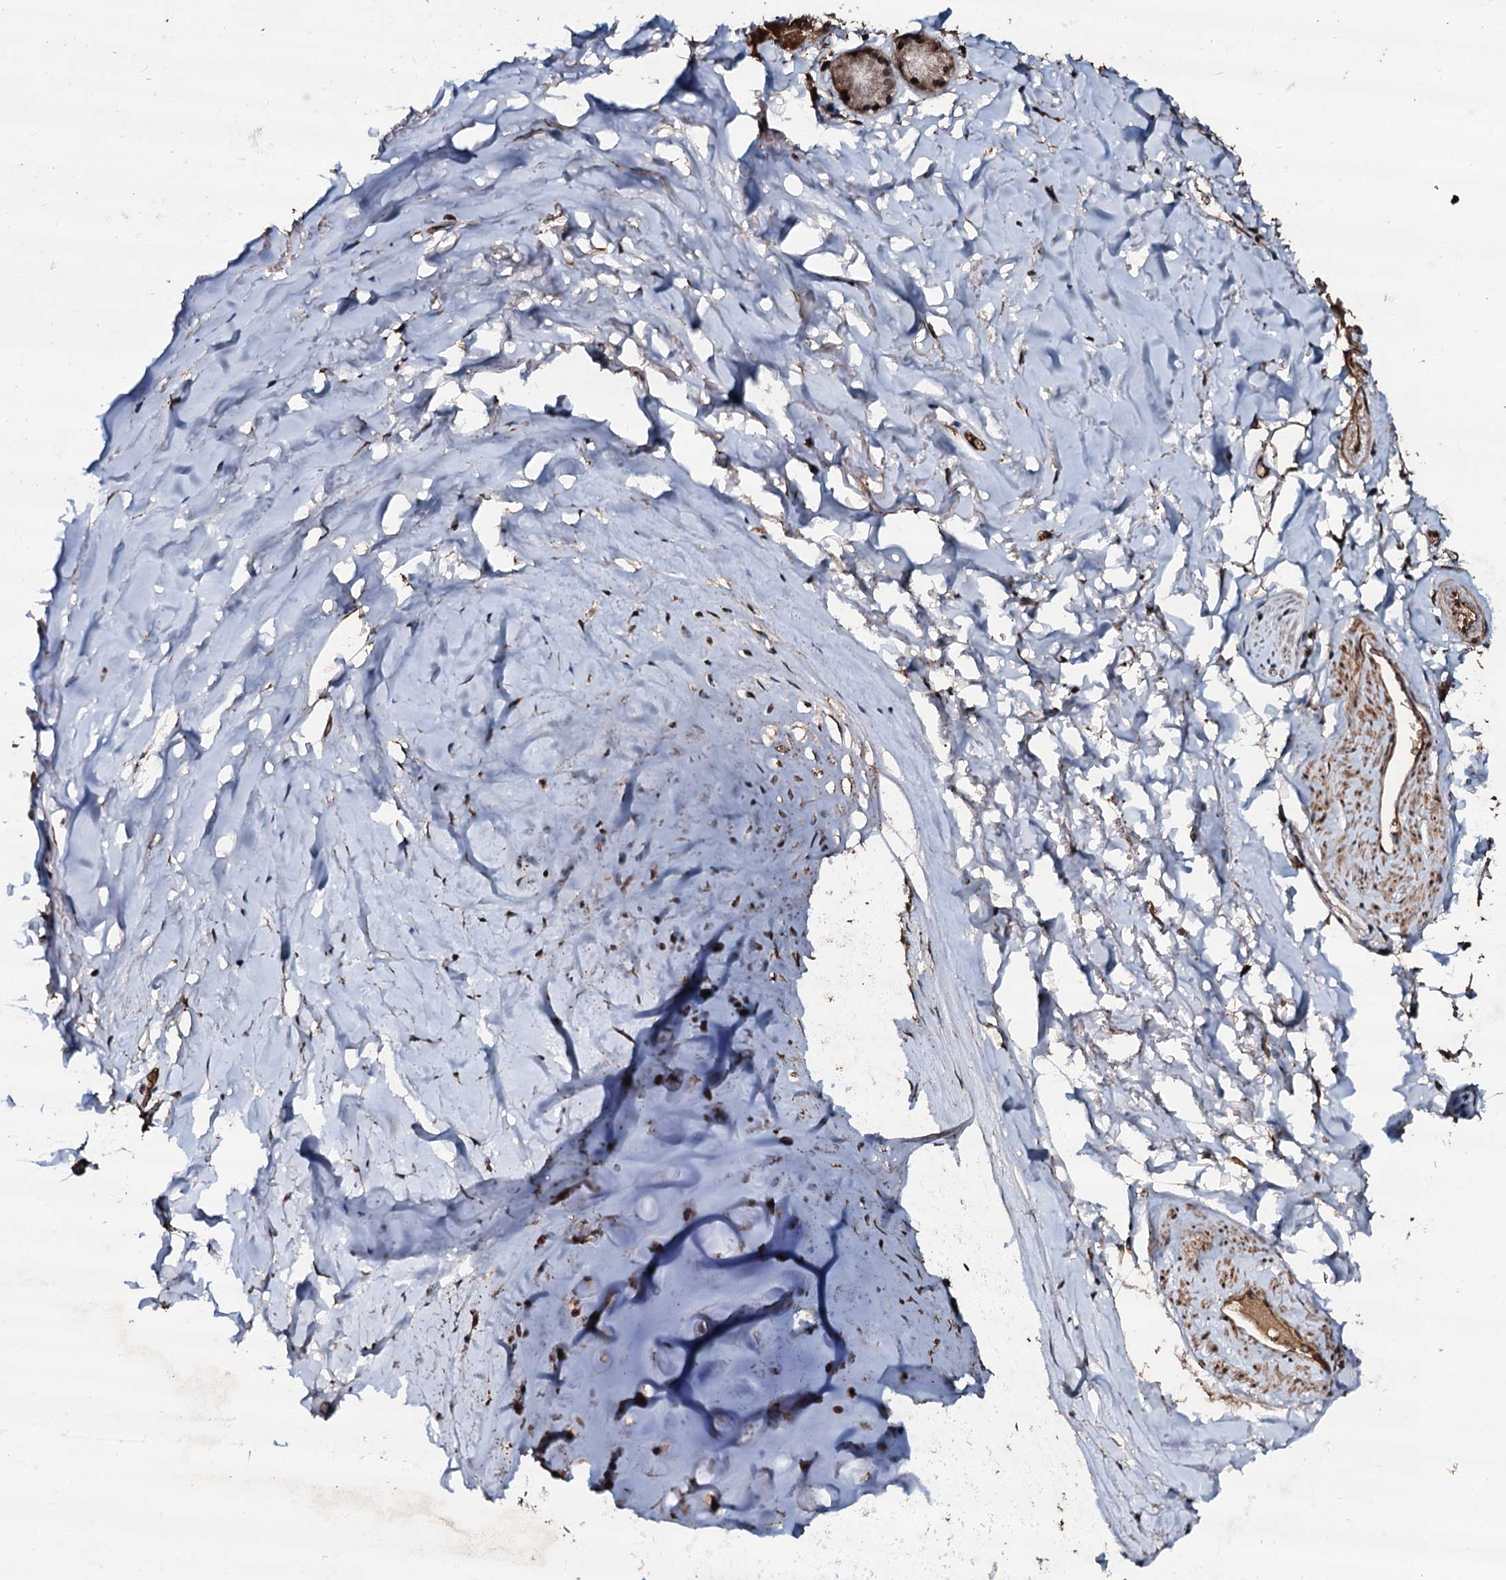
{"staining": {"intensity": "strong", "quantity": ">75%", "location": "cytoplasmic/membranous"}, "tissue": "adipose tissue", "cell_type": "Adipocytes", "image_type": "normal", "snomed": [{"axis": "morphology", "description": "Normal tissue, NOS"}, {"axis": "topography", "description": "Lymph node"}, {"axis": "topography", "description": "Bronchus"}], "caption": "Protein expression analysis of benign adipose tissue shows strong cytoplasmic/membranous positivity in about >75% of adipocytes.", "gene": "SUPT7L", "patient": {"sex": "male", "age": 63}}